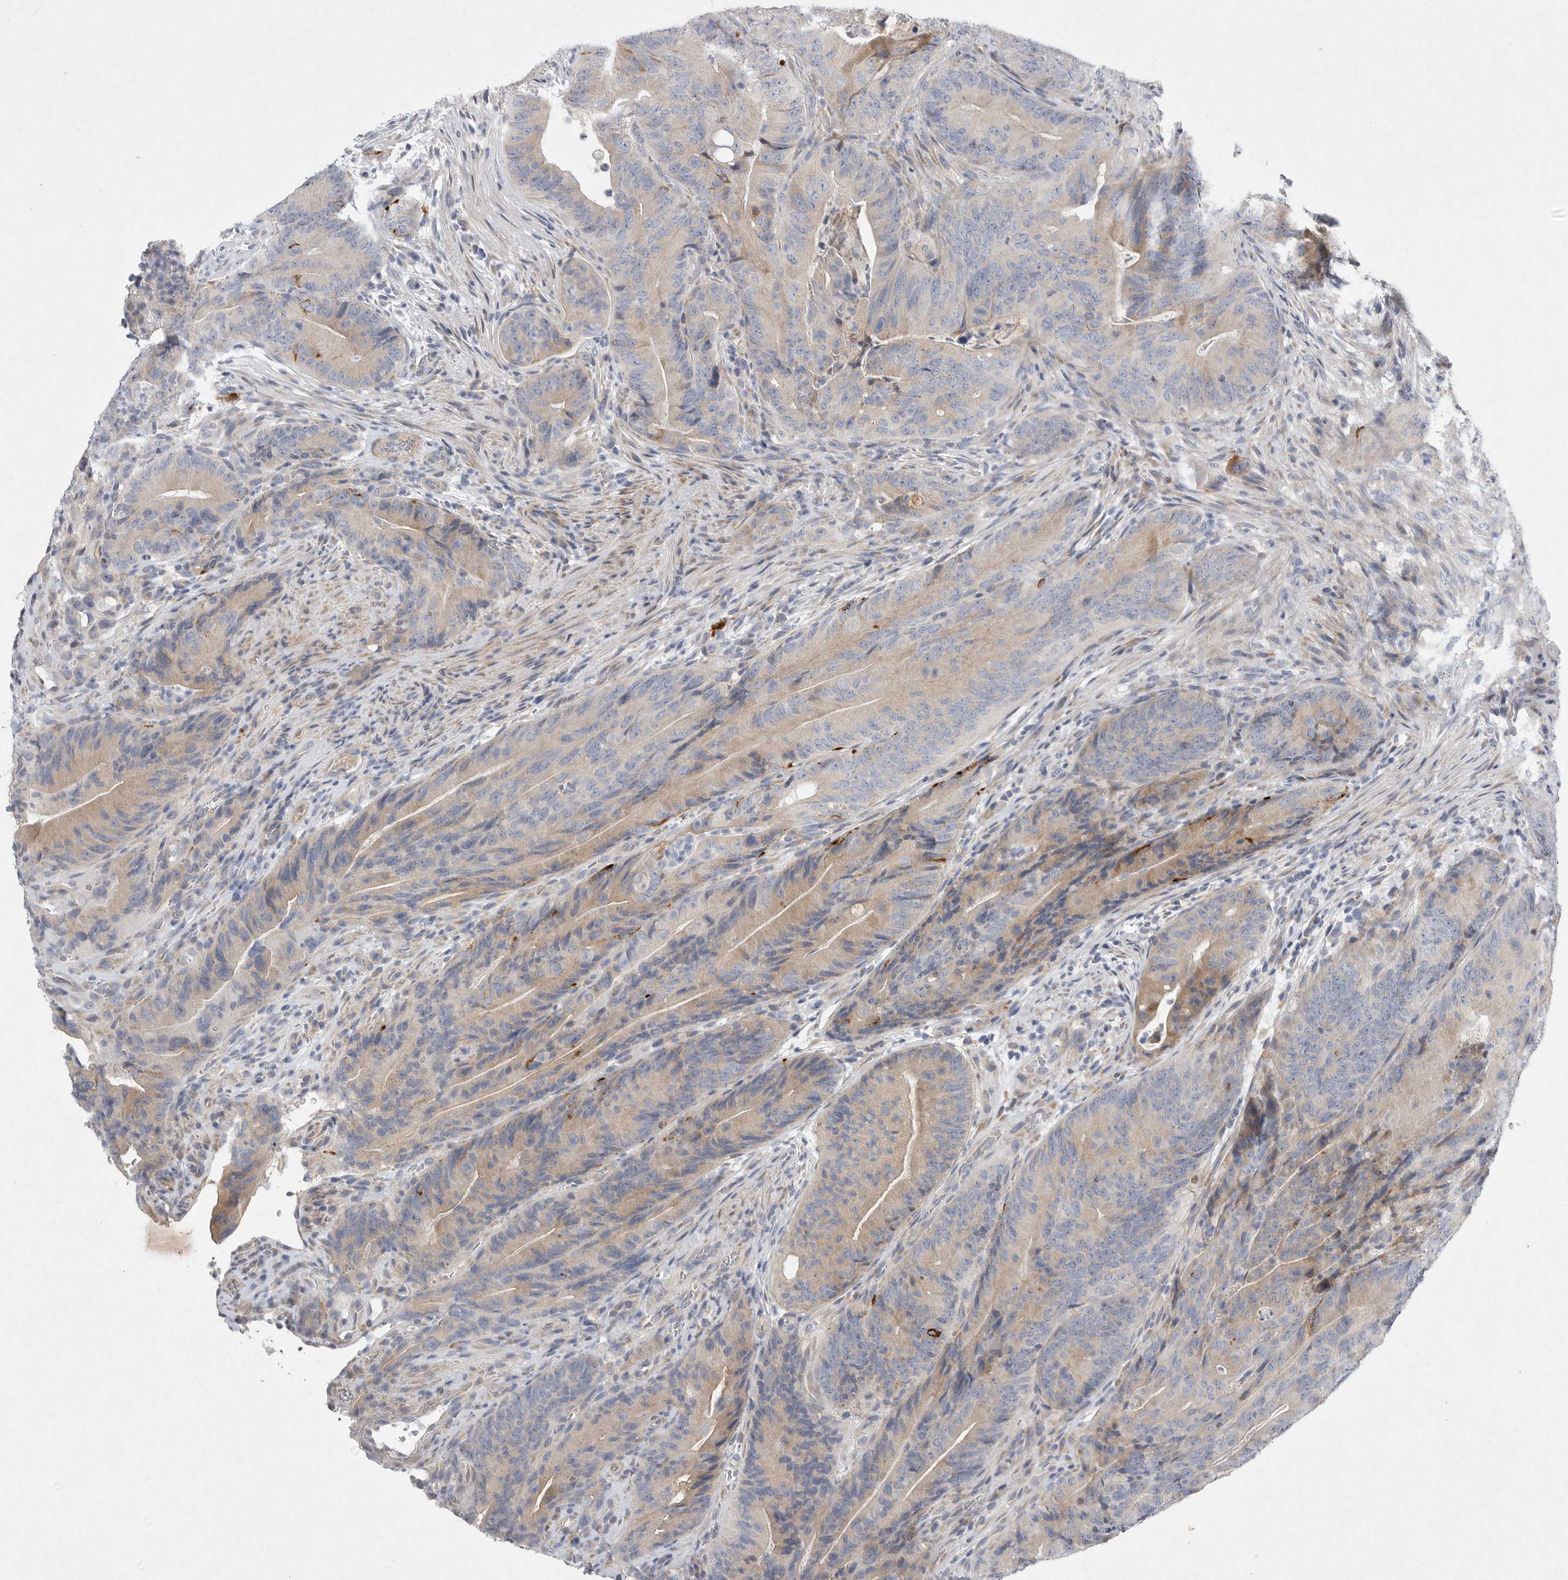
{"staining": {"intensity": "weak", "quantity": "25%-75%", "location": "cytoplasmic/membranous"}, "tissue": "colorectal cancer", "cell_type": "Tumor cells", "image_type": "cancer", "snomed": [{"axis": "morphology", "description": "Normal tissue, NOS"}, {"axis": "topography", "description": "Colon"}], "caption": "Protein staining of colorectal cancer tissue demonstrates weak cytoplasmic/membranous staining in about 25%-75% of tumor cells. (IHC, brightfield microscopy, high magnification).", "gene": "EDEM3", "patient": {"sex": "female", "age": 82}}